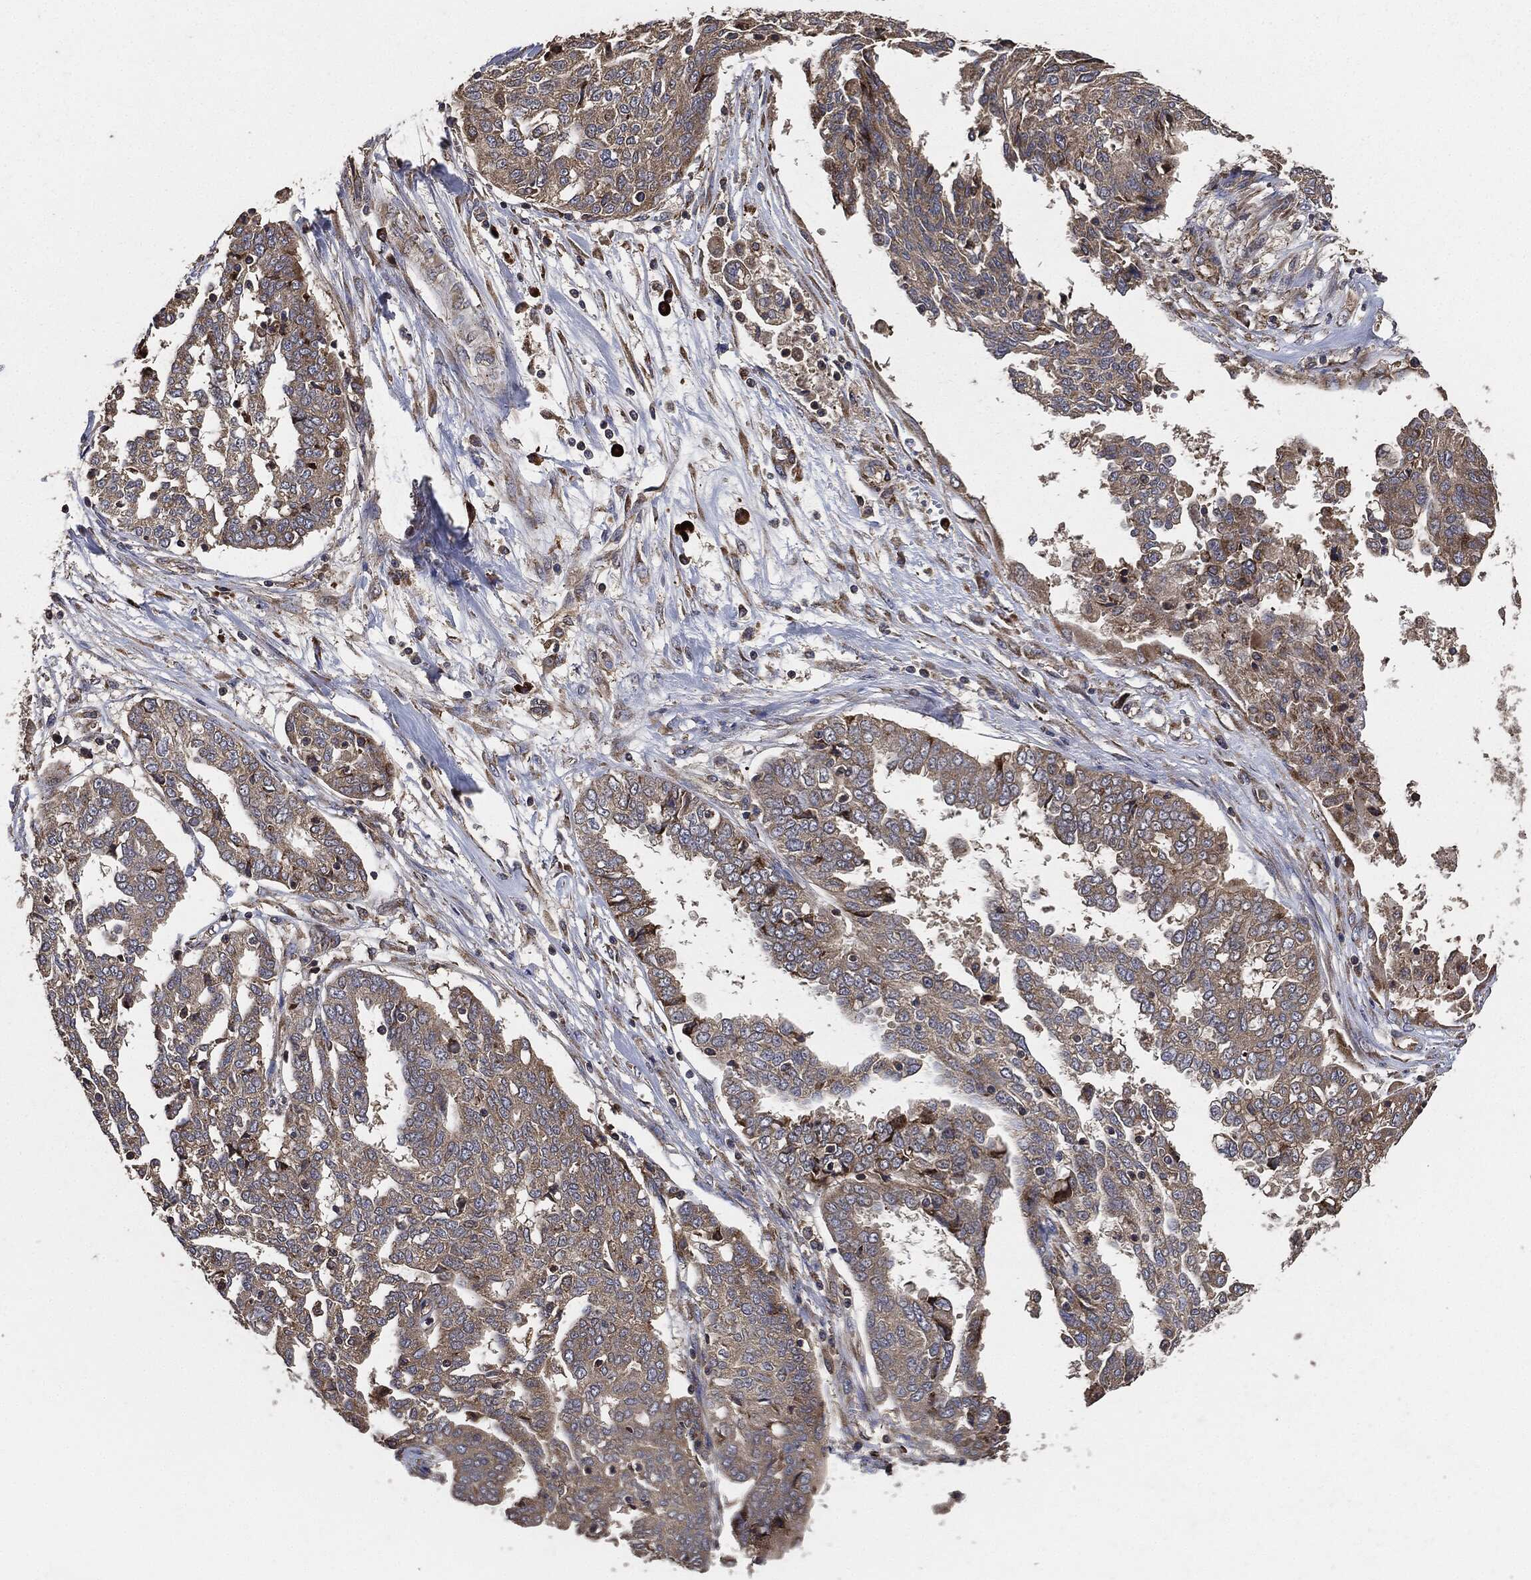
{"staining": {"intensity": "strong", "quantity": "<25%", "location": "cytoplasmic/membranous"}, "tissue": "ovarian cancer", "cell_type": "Tumor cells", "image_type": "cancer", "snomed": [{"axis": "morphology", "description": "Cystadenocarcinoma, serous, NOS"}, {"axis": "topography", "description": "Ovary"}], "caption": "Protein analysis of serous cystadenocarcinoma (ovarian) tissue reveals strong cytoplasmic/membranous expression in approximately <25% of tumor cells.", "gene": "STK3", "patient": {"sex": "female", "age": 67}}